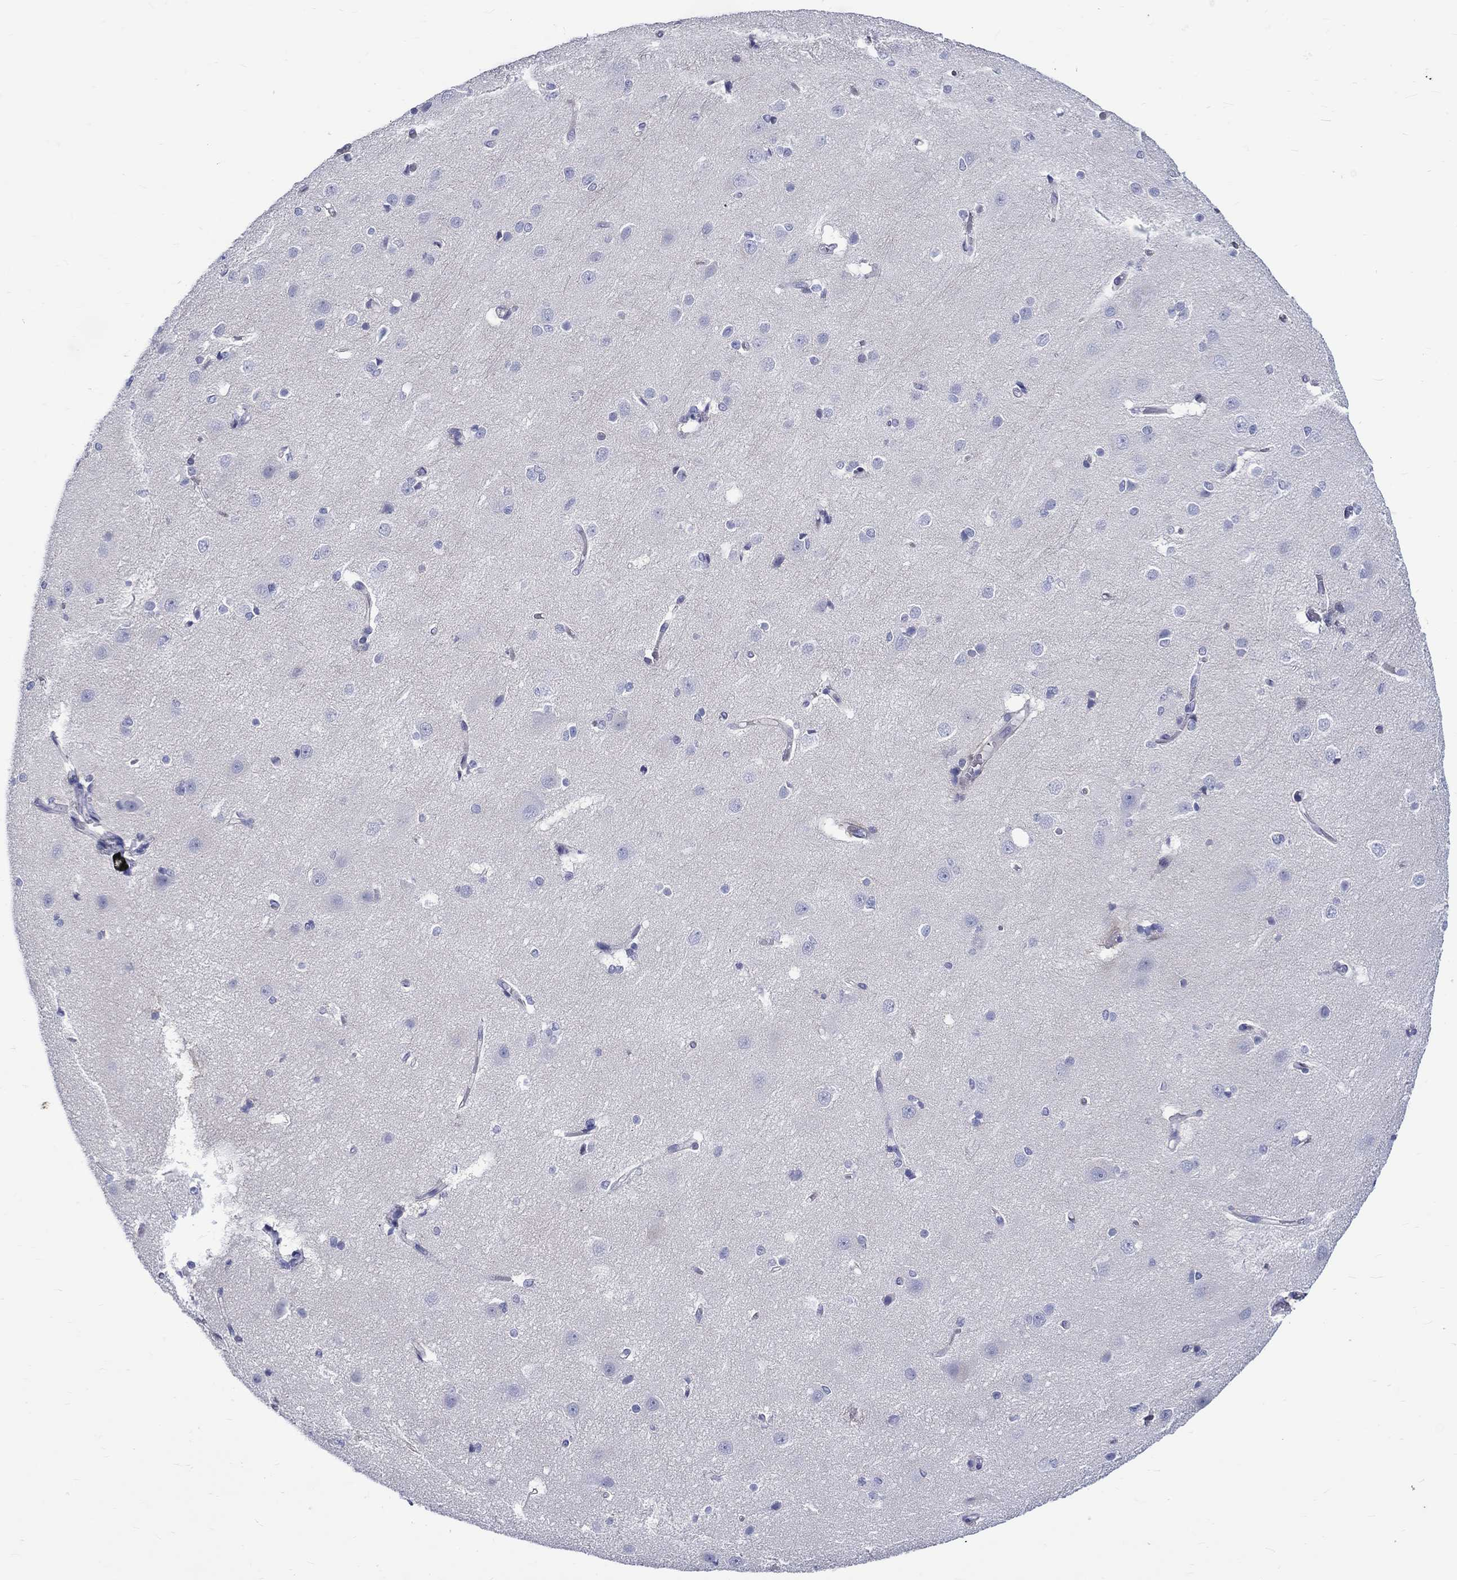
{"staining": {"intensity": "negative", "quantity": "none", "location": "none"}, "tissue": "cerebral cortex", "cell_type": "Endothelial cells", "image_type": "normal", "snomed": [{"axis": "morphology", "description": "Normal tissue, NOS"}, {"axis": "topography", "description": "Cerebral cortex"}], "caption": "There is no significant staining in endothelial cells of cerebral cortex. (DAB (3,3'-diaminobenzidine) immunohistochemistry, high magnification).", "gene": "SH2D7", "patient": {"sex": "male", "age": 37}}